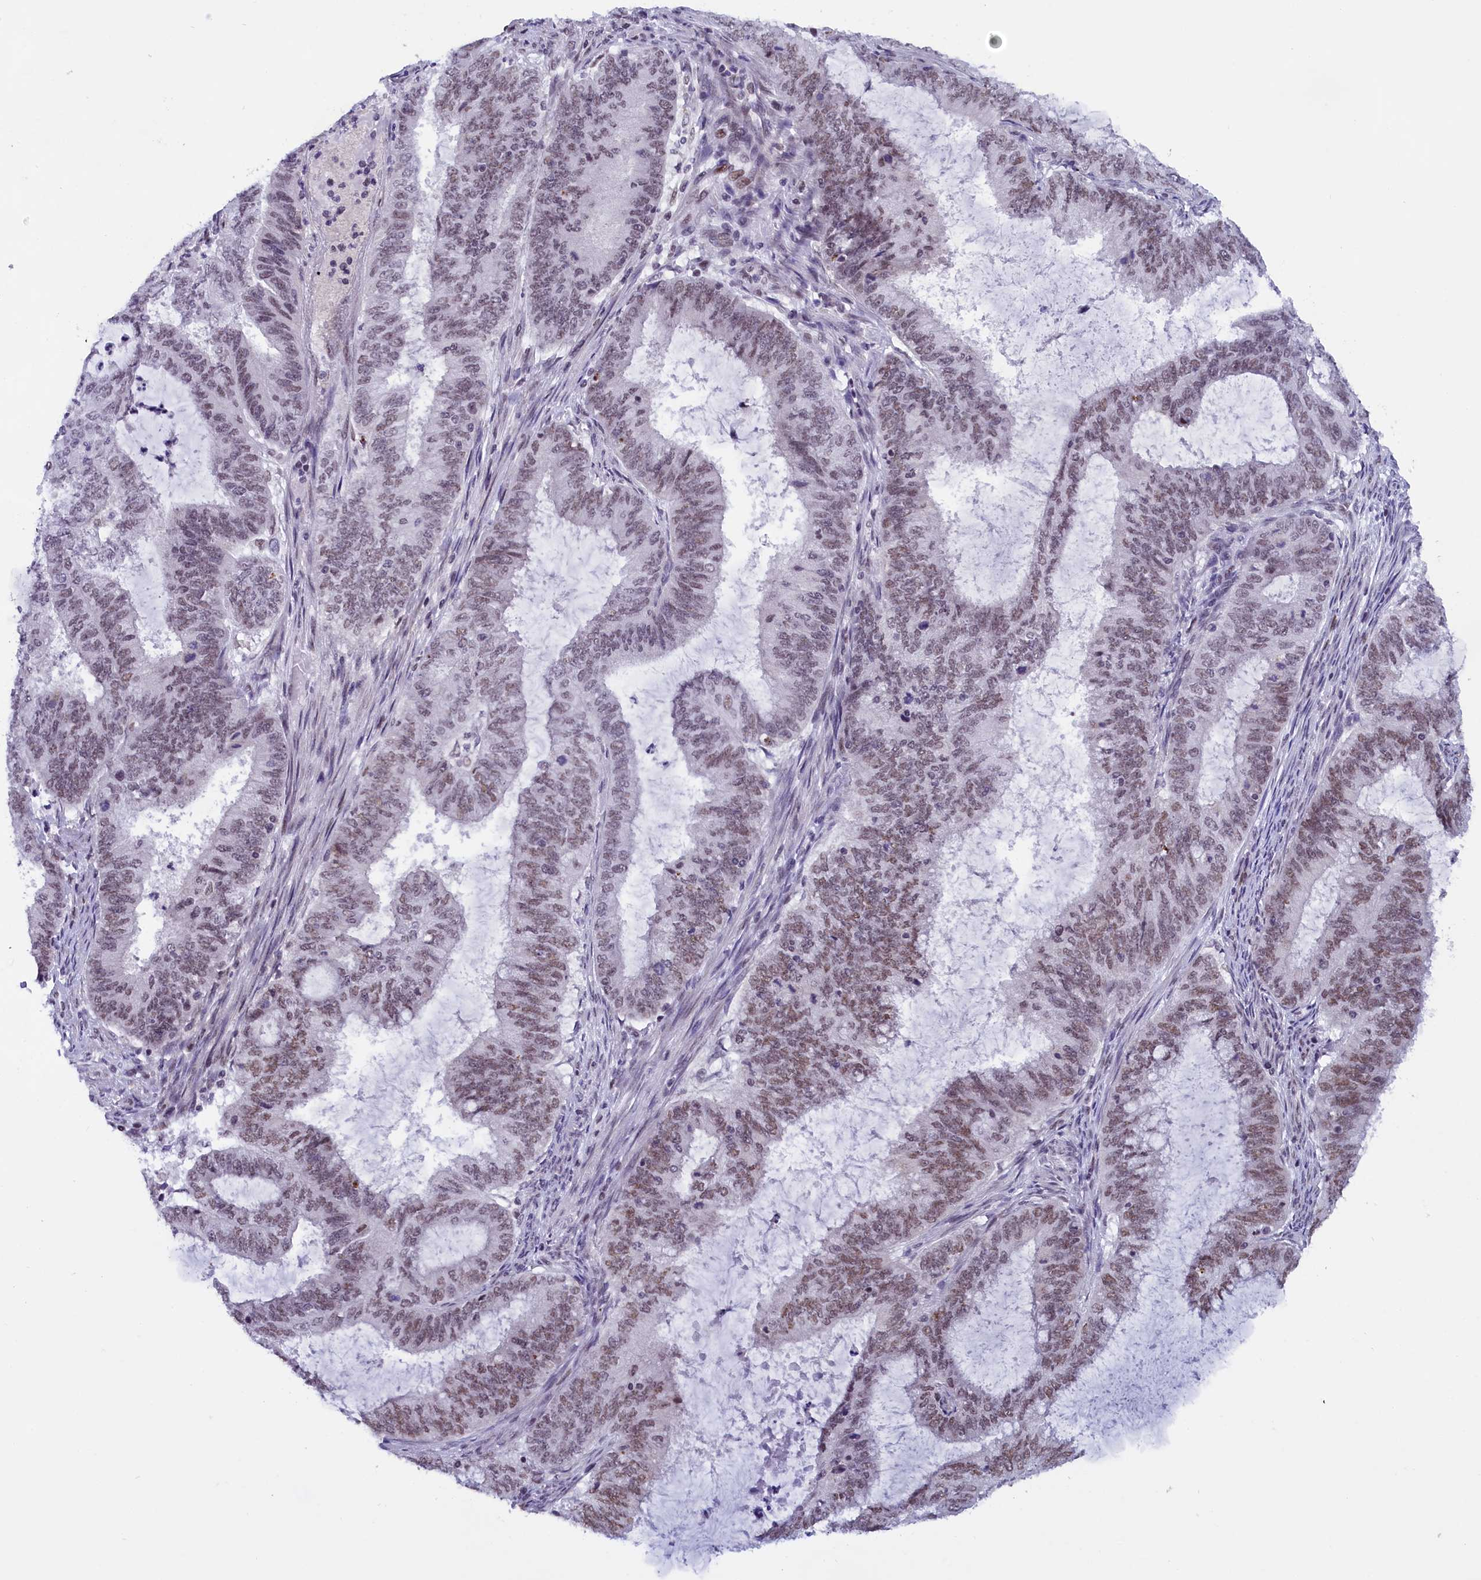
{"staining": {"intensity": "weak", "quantity": ">75%", "location": "nuclear"}, "tissue": "endometrial cancer", "cell_type": "Tumor cells", "image_type": "cancer", "snomed": [{"axis": "morphology", "description": "Adenocarcinoma, NOS"}, {"axis": "topography", "description": "Endometrium"}], "caption": "The image reveals immunohistochemical staining of endometrial cancer (adenocarcinoma). There is weak nuclear positivity is identified in approximately >75% of tumor cells. (brown staining indicates protein expression, while blue staining denotes nuclei).", "gene": "CDYL2", "patient": {"sex": "female", "age": 51}}